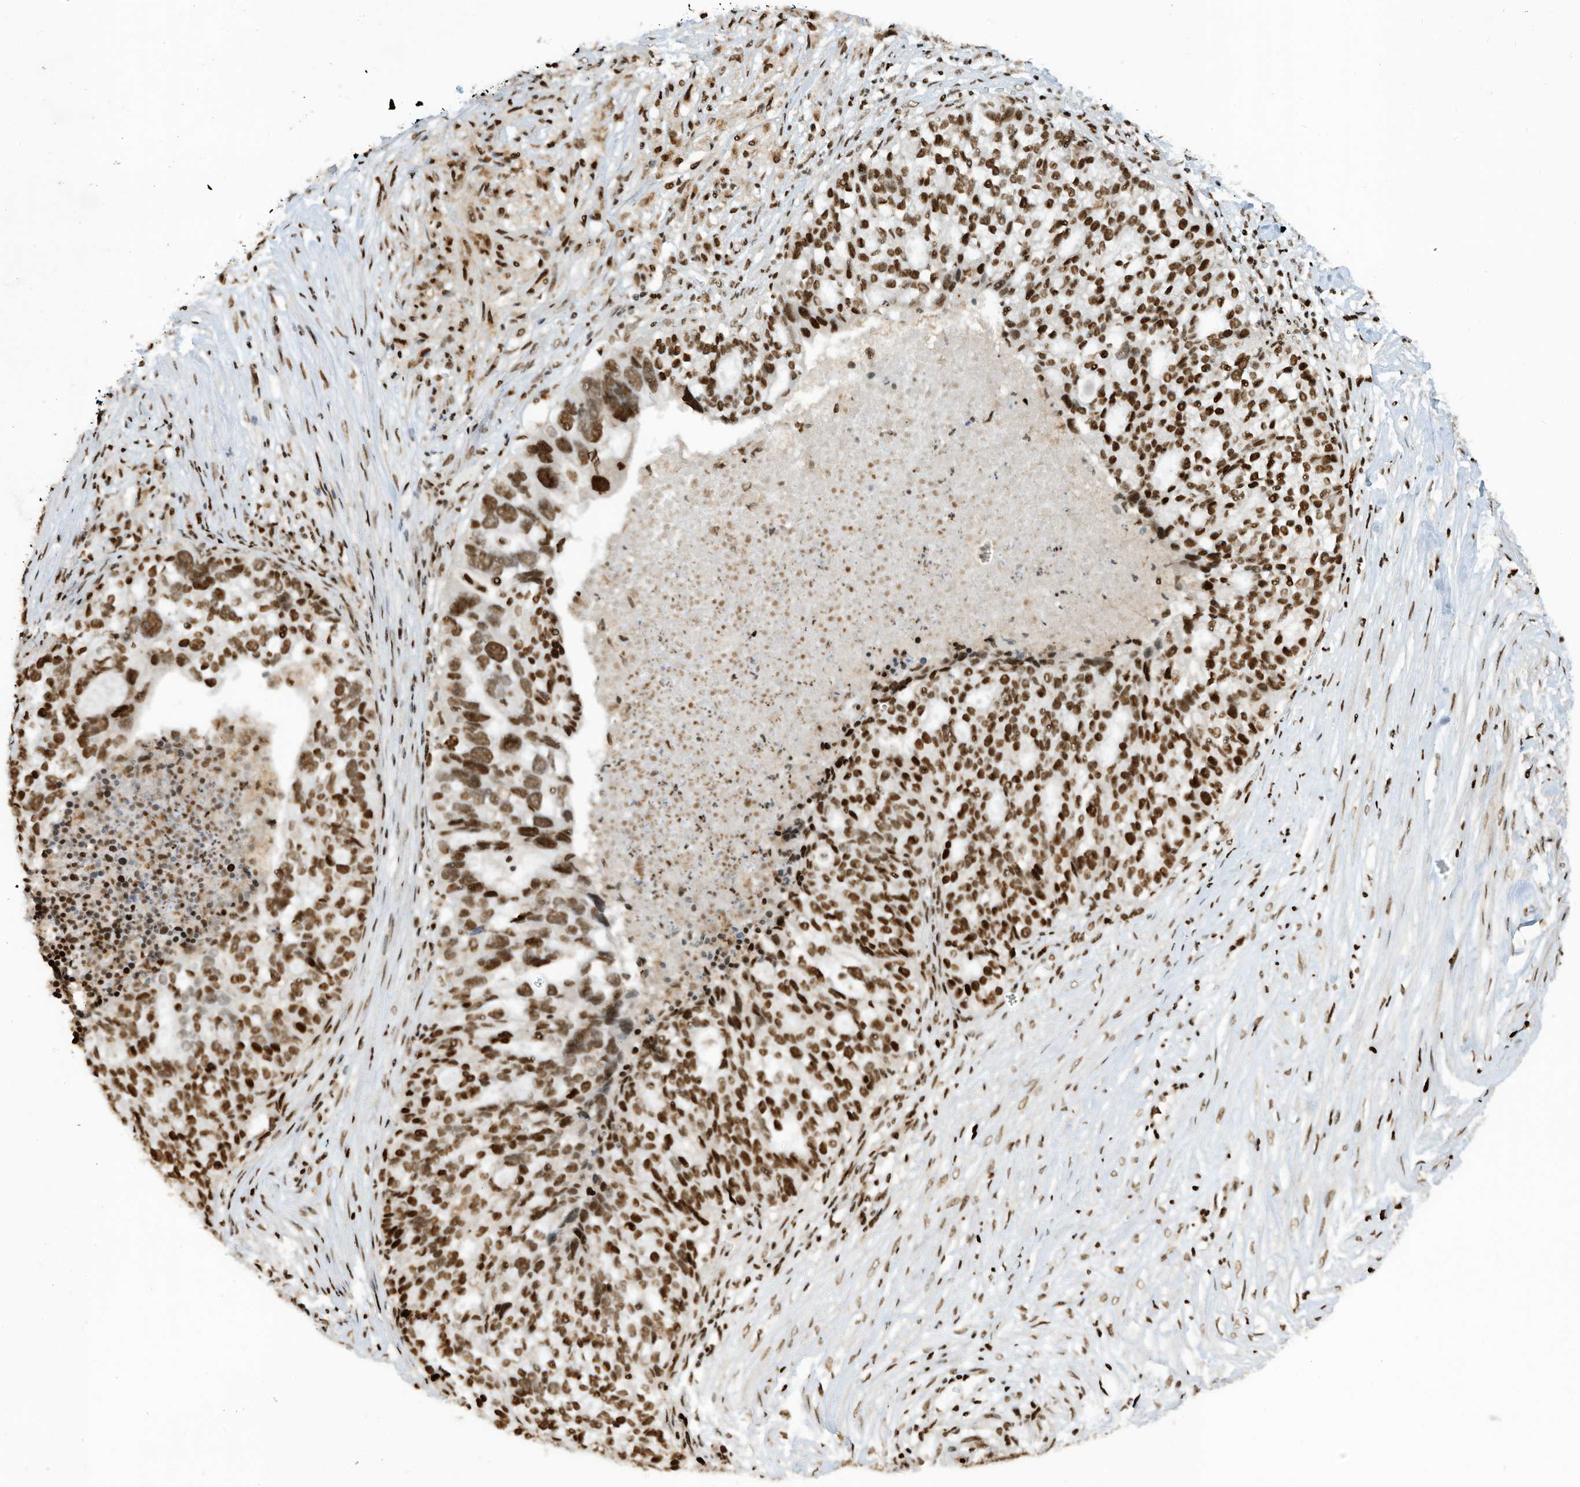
{"staining": {"intensity": "strong", "quantity": ">75%", "location": "nuclear"}, "tissue": "ovarian cancer", "cell_type": "Tumor cells", "image_type": "cancer", "snomed": [{"axis": "morphology", "description": "Cystadenocarcinoma, serous, NOS"}, {"axis": "topography", "description": "Ovary"}], "caption": "Immunohistochemistry (DAB (3,3'-diaminobenzidine)) staining of human ovarian cancer reveals strong nuclear protein positivity in about >75% of tumor cells.", "gene": "SAMD15", "patient": {"sex": "female", "age": 59}}